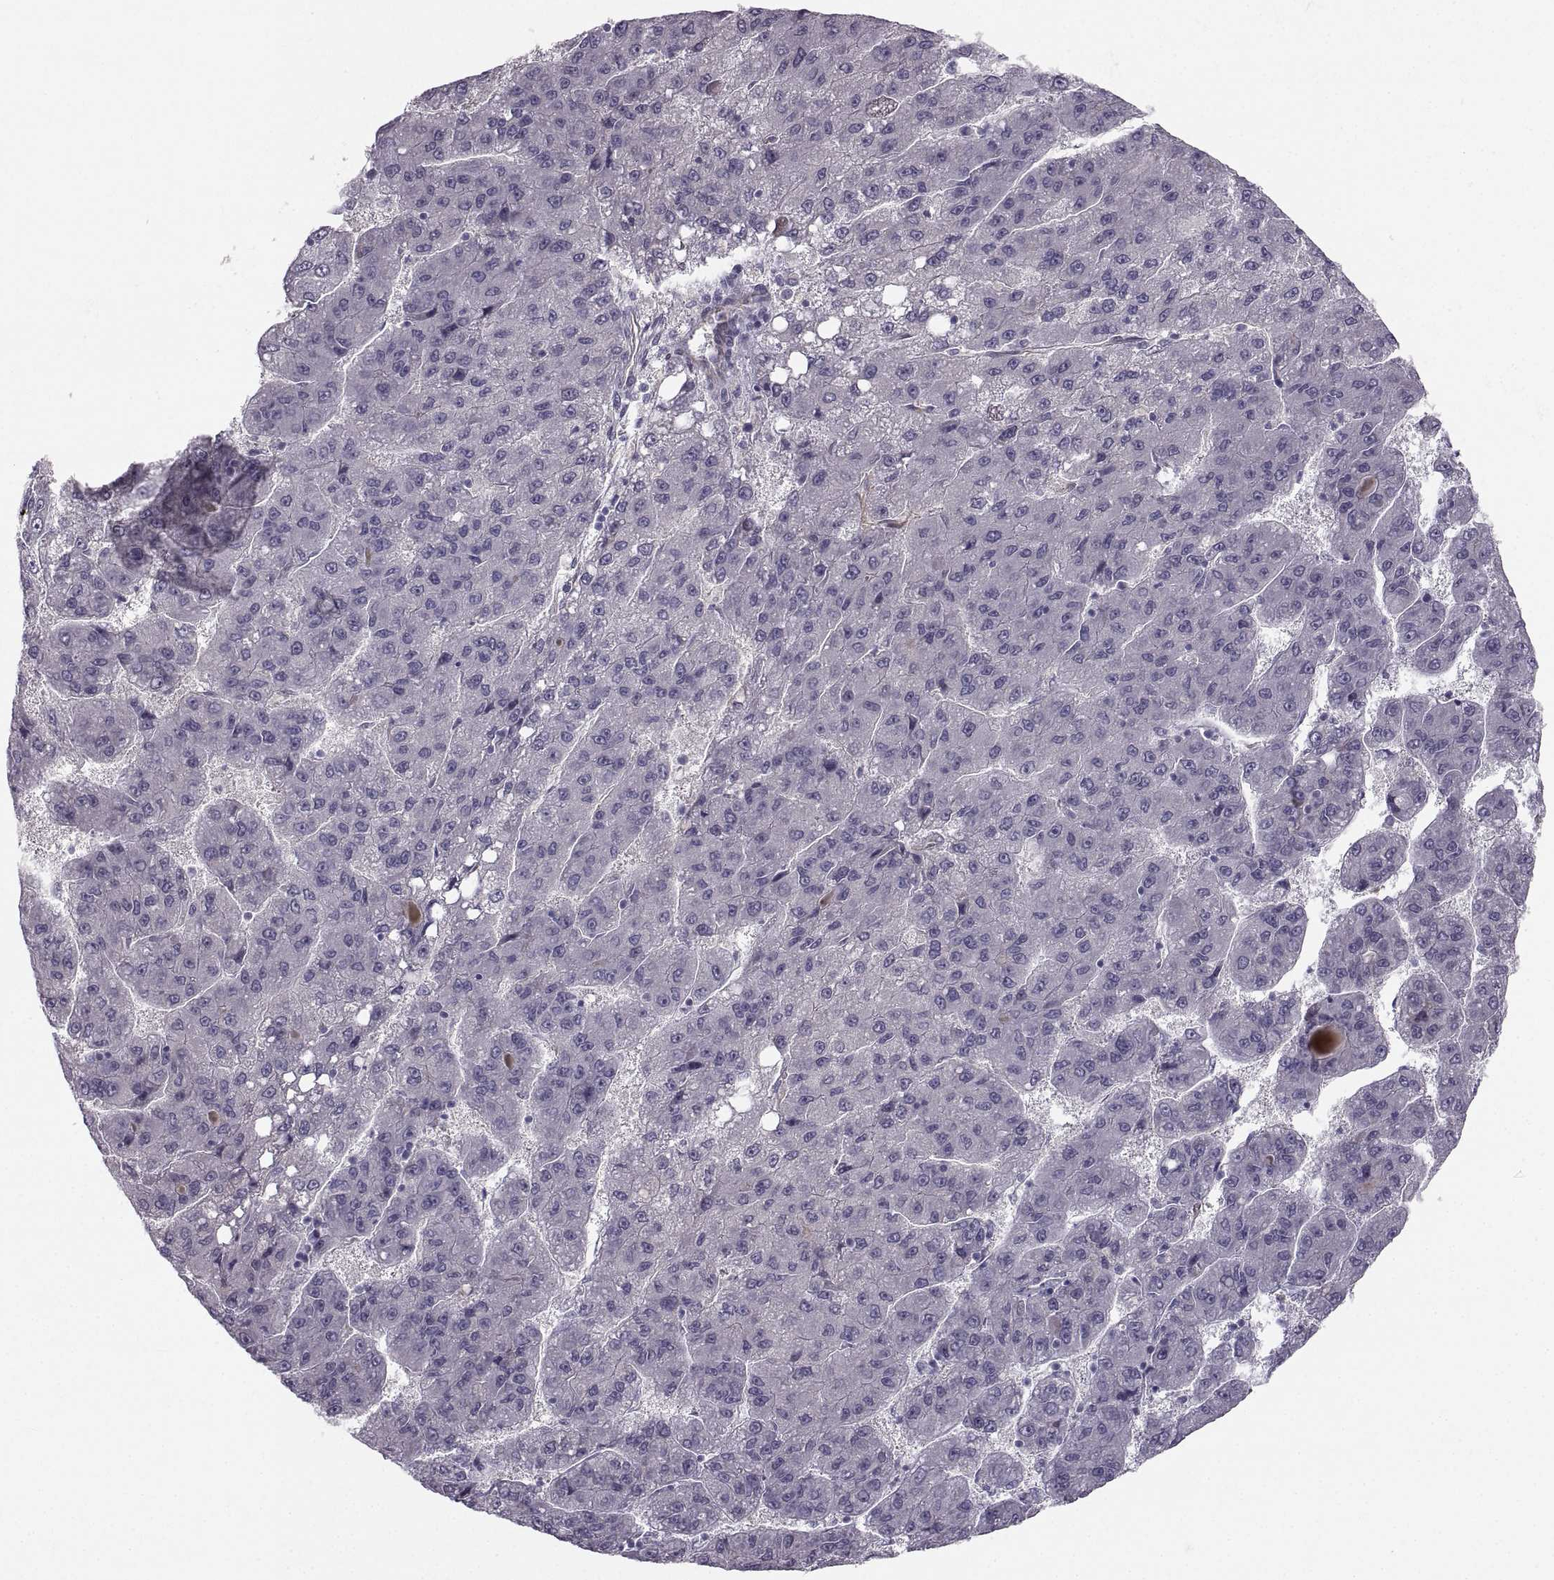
{"staining": {"intensity": "weak", "quantity": "<25%", "location": "cytoplasmic/membranous"}, "tissue": "liver cancer", "cell_type": "Tumor cells", "image_type": "cancer", "snomed": [{"axis": "morphology", "description": "Carcinoma, Hepatocellular, NOS"}, {"axis": "topography", "description": "Liver"}], "caption": "This is an immunohistochemistry image of liver hepatocellular carcinoma. There is no expression in tumor cells.", "gene": "PGM5", "patient": {"sex": "female", "age": 82}}